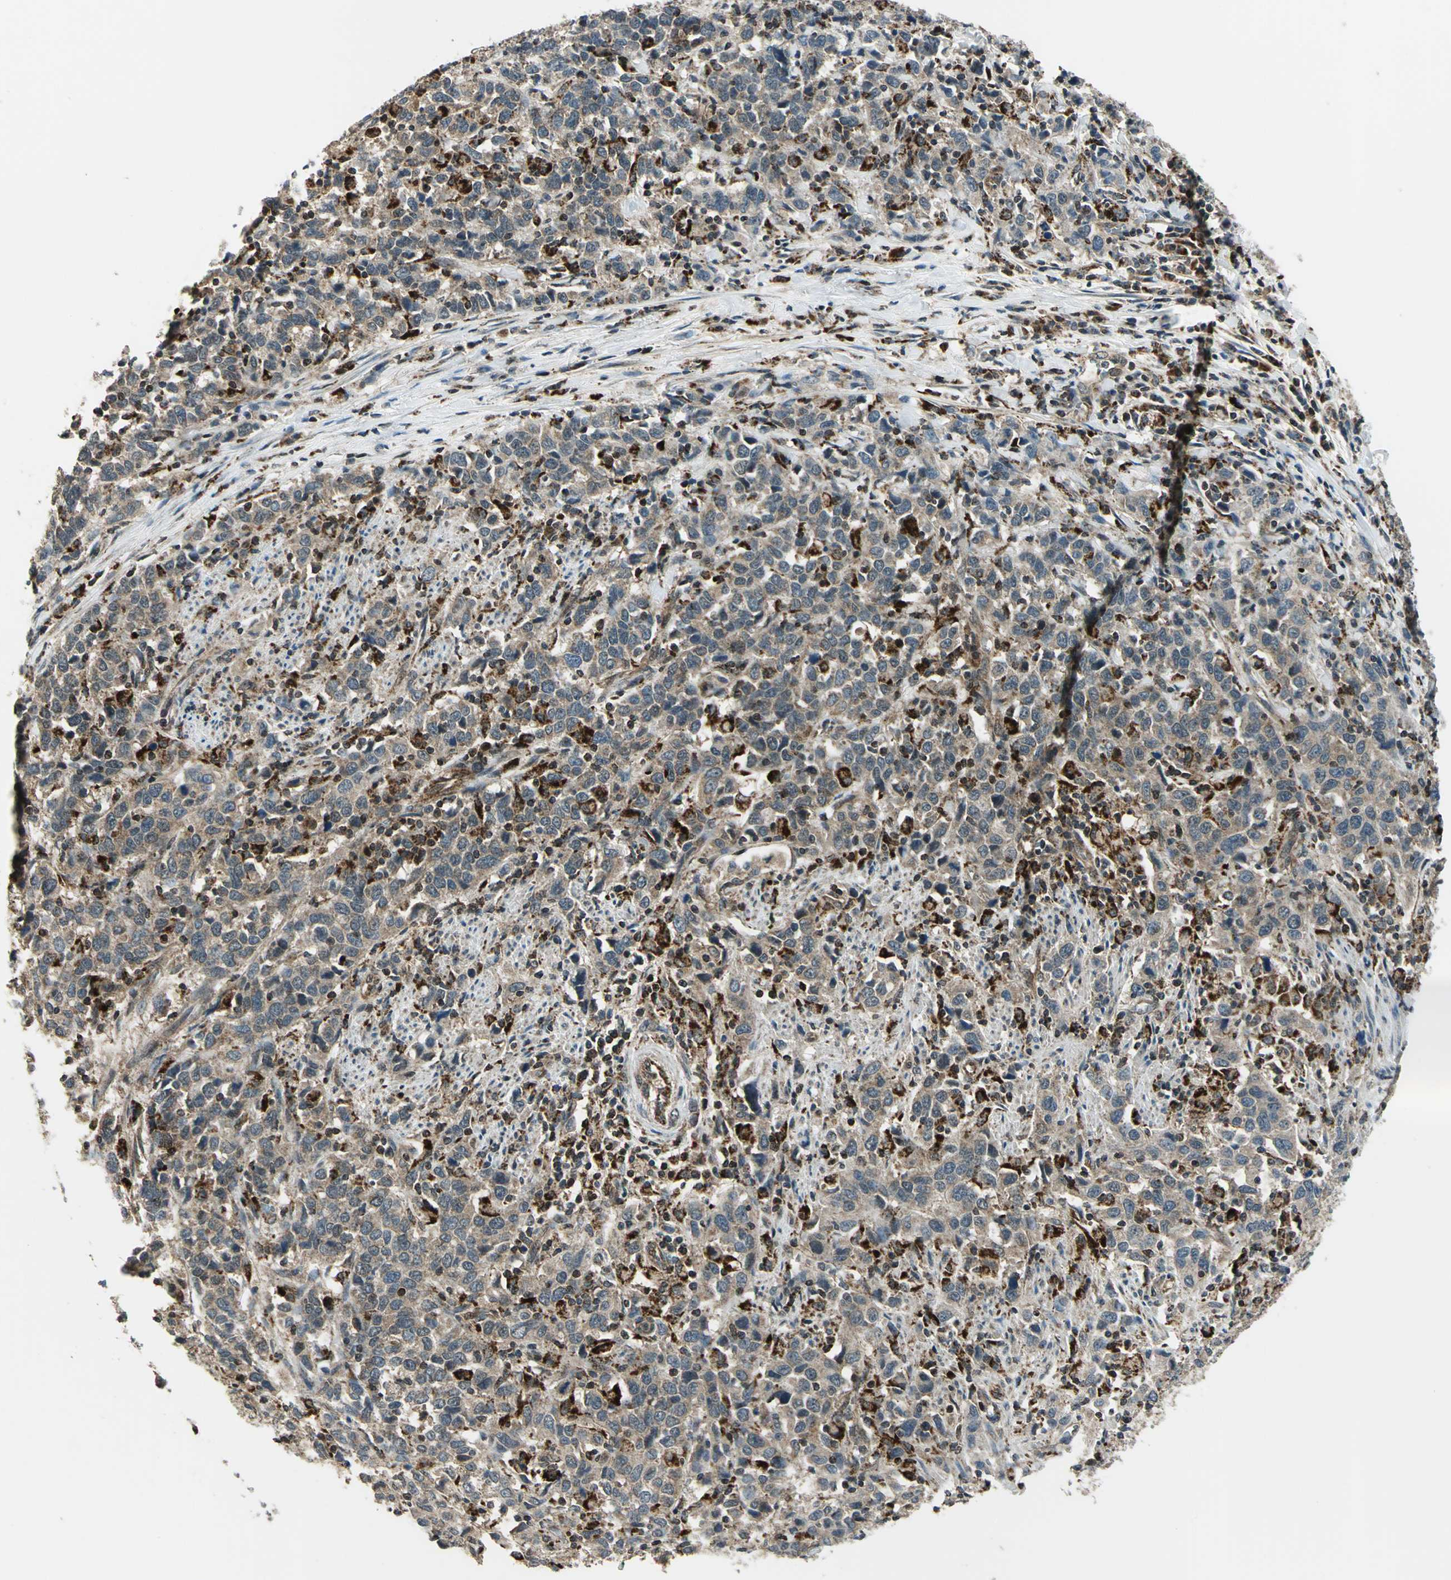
{"staining": {"intensity": "moderate", "quantity": ">75%", "location": "cytoplasmic/membranous"}, "tissue": "urothelial cancer", "cell_type": "Tumor cells", "image_type": "cancer", "snomed": [{"axis": "morphology", "description": "Urothelial carcinoma, High grade"}, {"axis": "topography", "description": "Urinary bladder"}], "caption": "Urothelial cancer stained with DAB immunohistochemistry (IHC) exhibits medium levels of moderate cytoplasmic/membranous staining in approximately >75% of tumor cells. The staining is performed using DAB brown chromogen to label protein expression. The nuclei are counter-stained blue using hematoxylin.", "gene": "NUDT2", "patient": {"sex": "male", "age": 61}}